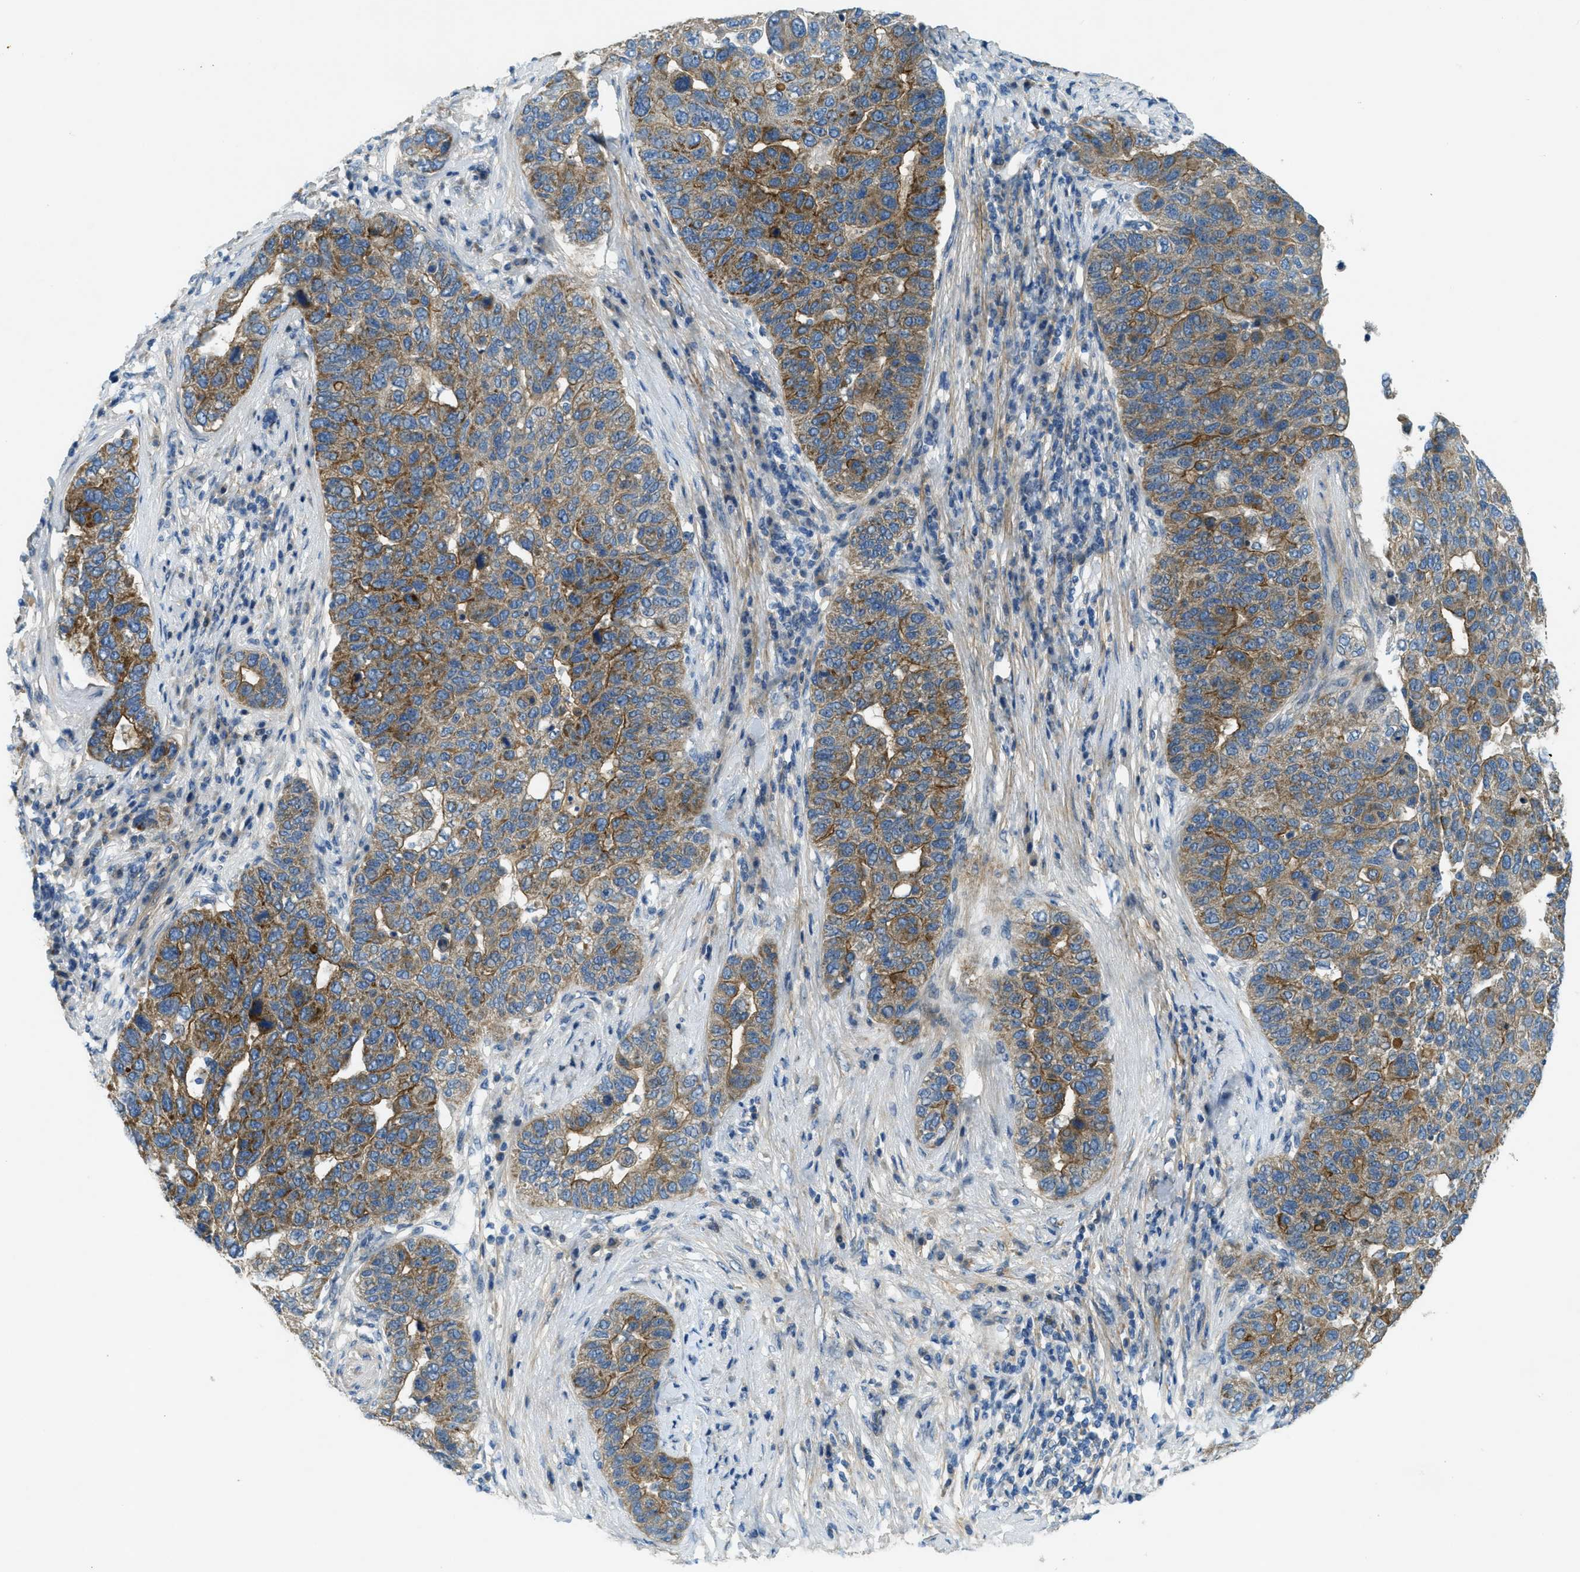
{"staining": {"intensity": "moderate", "quantity": ">75%", "location": "cytoplasmic/membranous"}, "tissue": "pancreatic cancer", "cell_type": "Tumor cells", "image_type": "cancer", "snomed": [{"axis": "morphology", "description": "Adenocarcinoma, NOS"}, {"axis": "topography", "description": "Pancreas"}], "caption": "Immunohistochemistry of pancreatic cancer (adenocarcinoma) shows medium levels of moderate cytoplasmic/membranous positivity in about >75% of tumor cells. (DAB IHC with brightfield microscopy, high magnification).", "gene": "SNX14", "patient": {"sex": "female", "age": 61}}